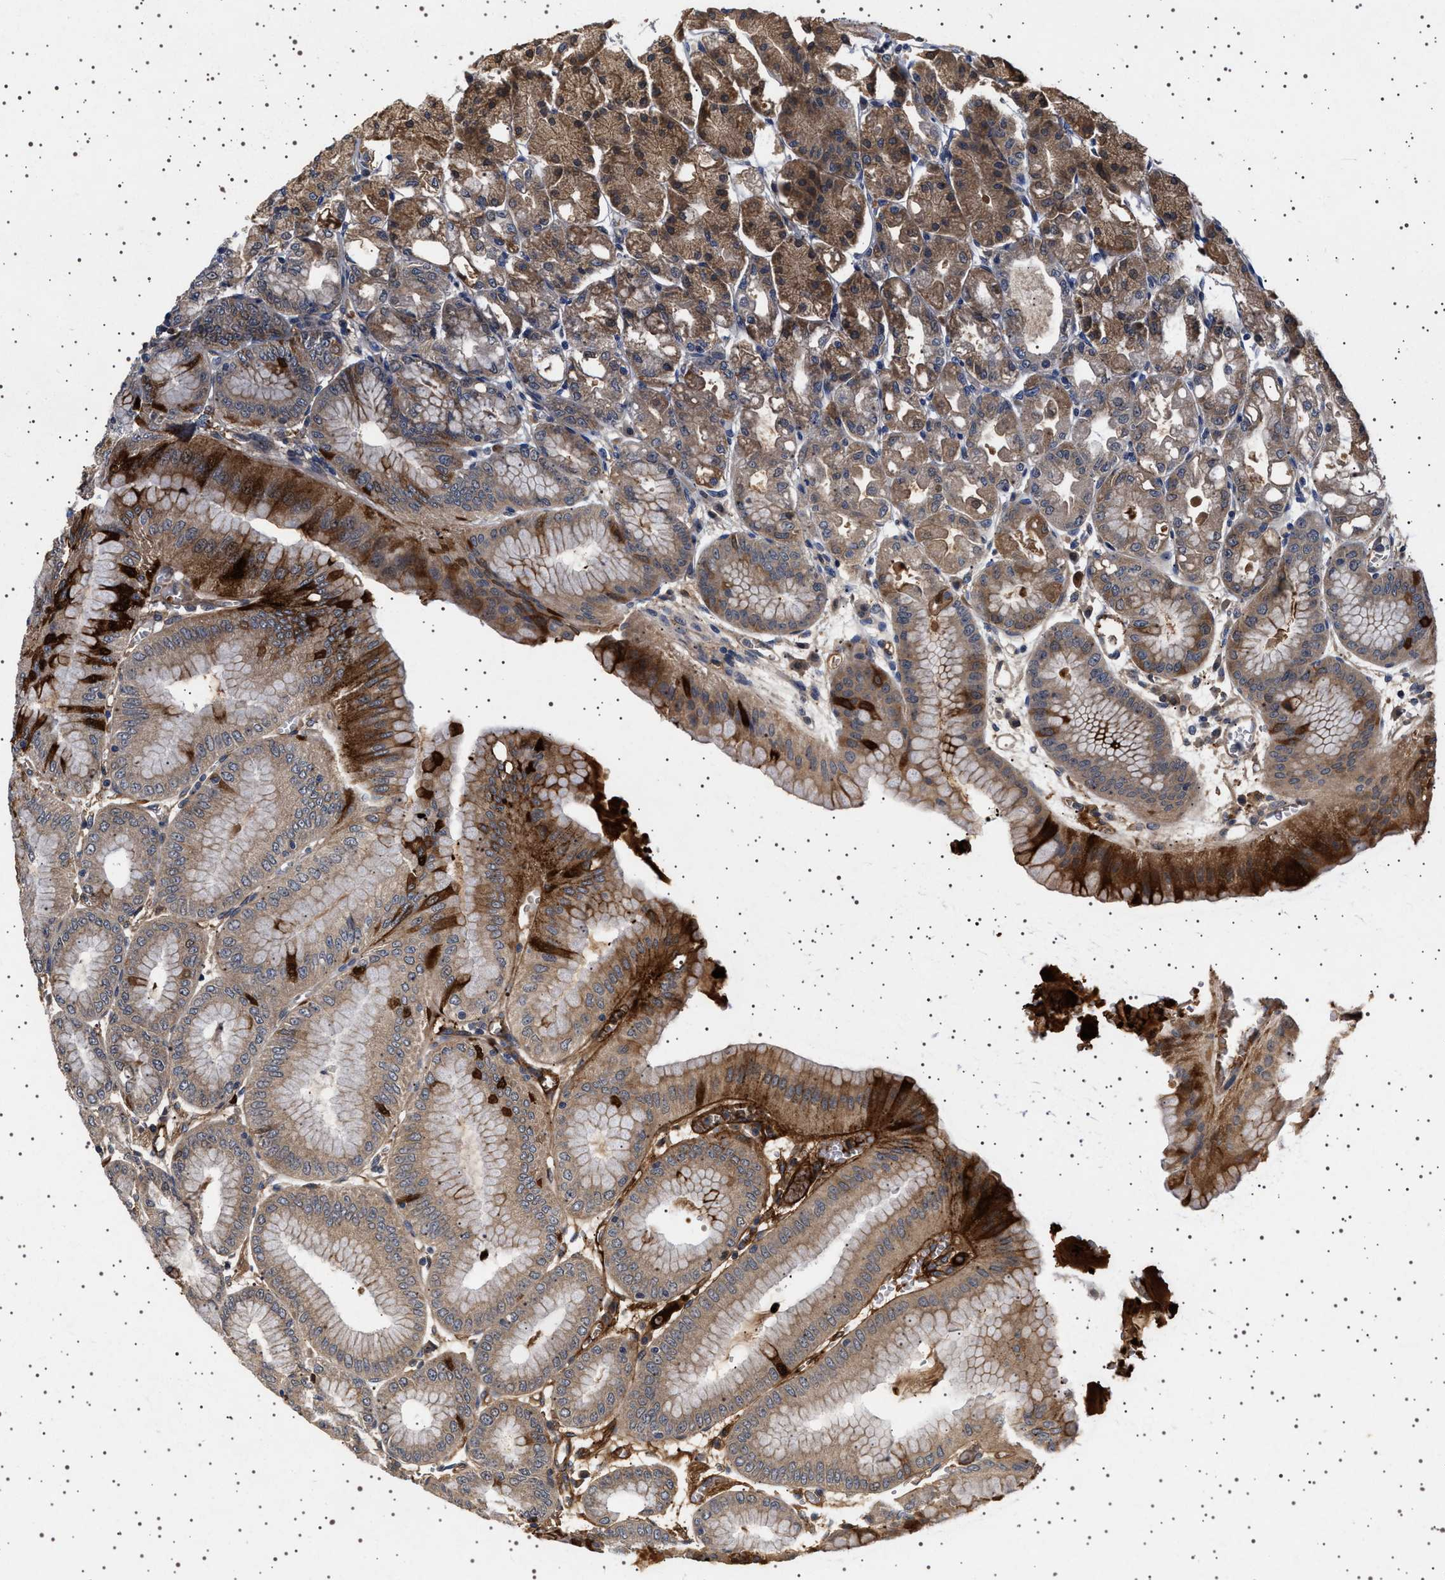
{"staining": {"intensity": "moderate", "quantity": "25%-75%", "location": "cytoplasmic/membranous"}, "tissue": "stomach", "cell_type": "Glandular cells", "image_type": "normal", "snomed": [{"axis": "morphology", "description": "Normal tissue, NOS"}, {"axis": "topography", "description": "Stomach, lower"}], "caption": "Approximately 25%-75% of glandular cells in benign human stomach demonstrate moderate cytoplasmic/membranous protein staining as visualized by brown immunohistochemical staining.", "gene": "FICD", "patient": {"sex": "male", "age": 71}}